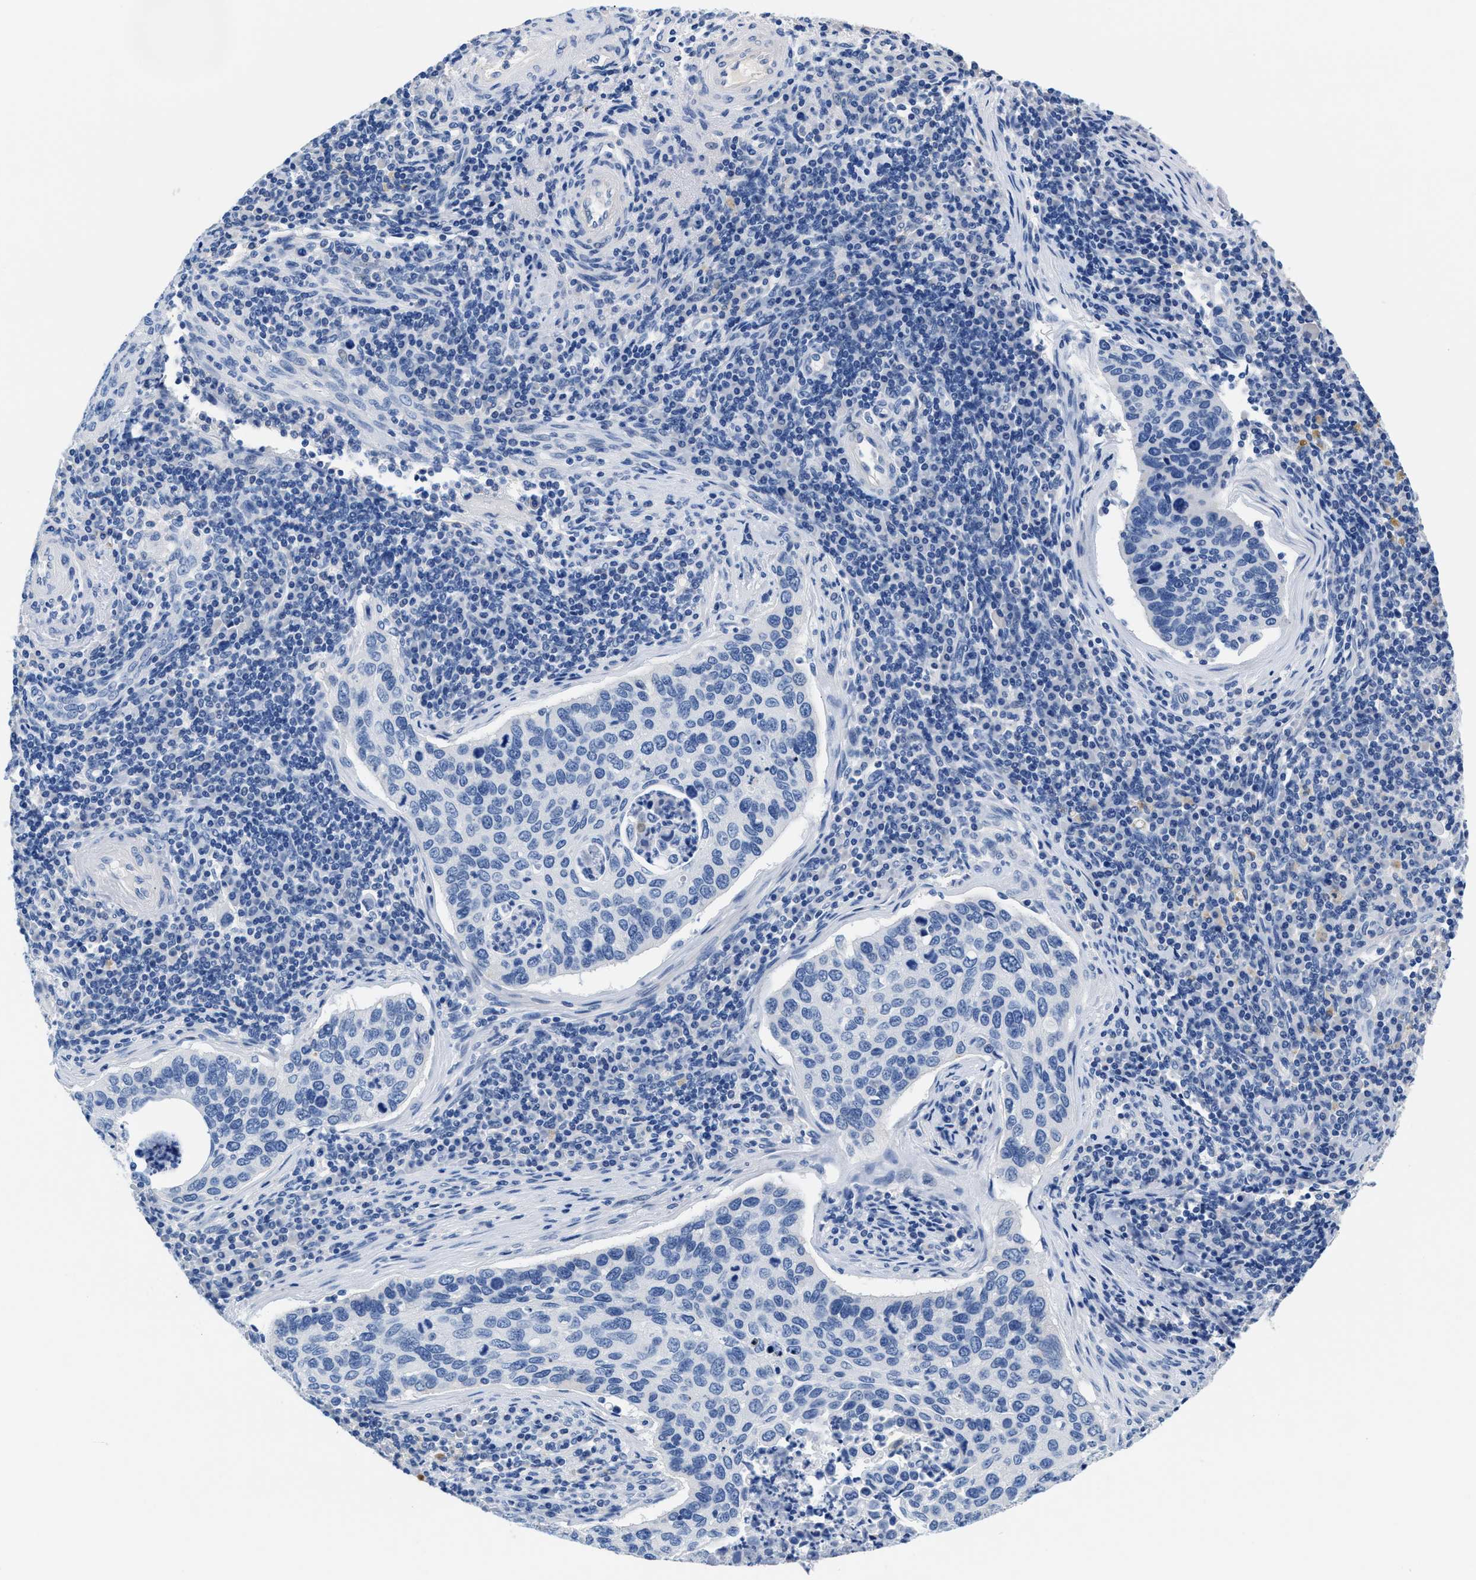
{"staining": {"intensity": "negative", "quantity": "none", "location": "none"}, "tissue": "cervical cancer", "cell_type": "Tumor cells", "image_type": "cancer", "snomed": [{"axis": "morphology", "description": "Squamous cell carcinoma, NOS"}, {"axis": "topography", "description": "Cervix"}], "caption": "High power microscopy histopathology image of an IHC image of cervical cancer, revealing no significant positivity in tumor cells.", "gene": "SLFN13", "patient": {"sex": "female", "age": 53}}